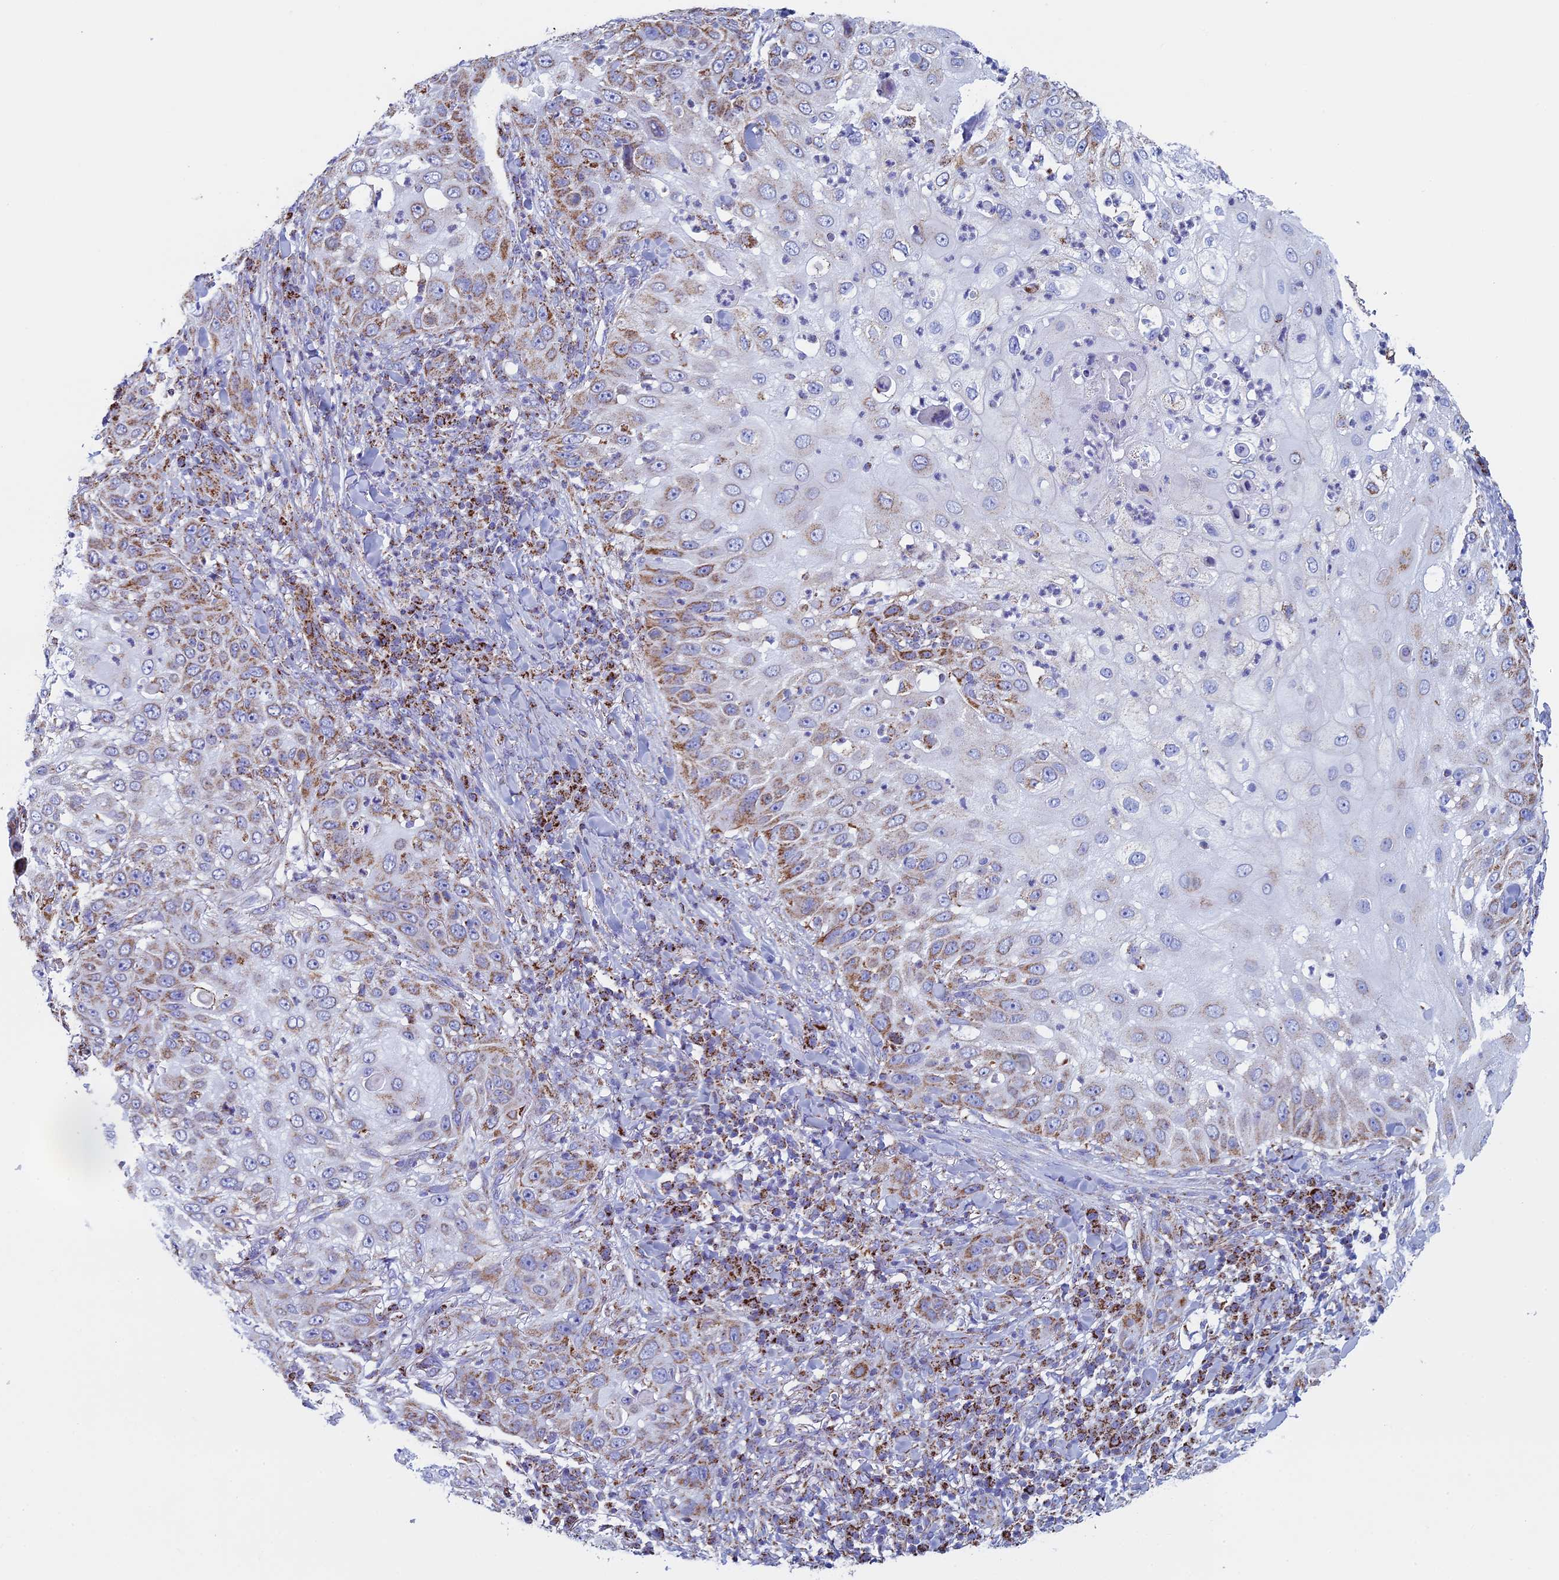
{"staining": {"intensity": "moderate", "quantity": "25%-75%", "location": "cytoplasmic/membranous"}, "tissue": "skin cancer", "cell_type": "Tumor cells", "image_type": "cancer", "snomed": [{"axis": "morphology", "description": "Squamous cell carcinoma, NOS"}, {"axis": "topography", "description": "Skin"}], "caption": "Protein expression analysis of skin cancer (squamous cell carcinoma) exhibits moderate cytoplasmic/membranous expression in approximately 25%-75% of tumor cells. Immunohistochemistry (ihc) stains the protein of interest in brown and the nuclei are stained blue.", "gene": "UQCRFS1", "patient": {"sex": "female", "age": 44}}